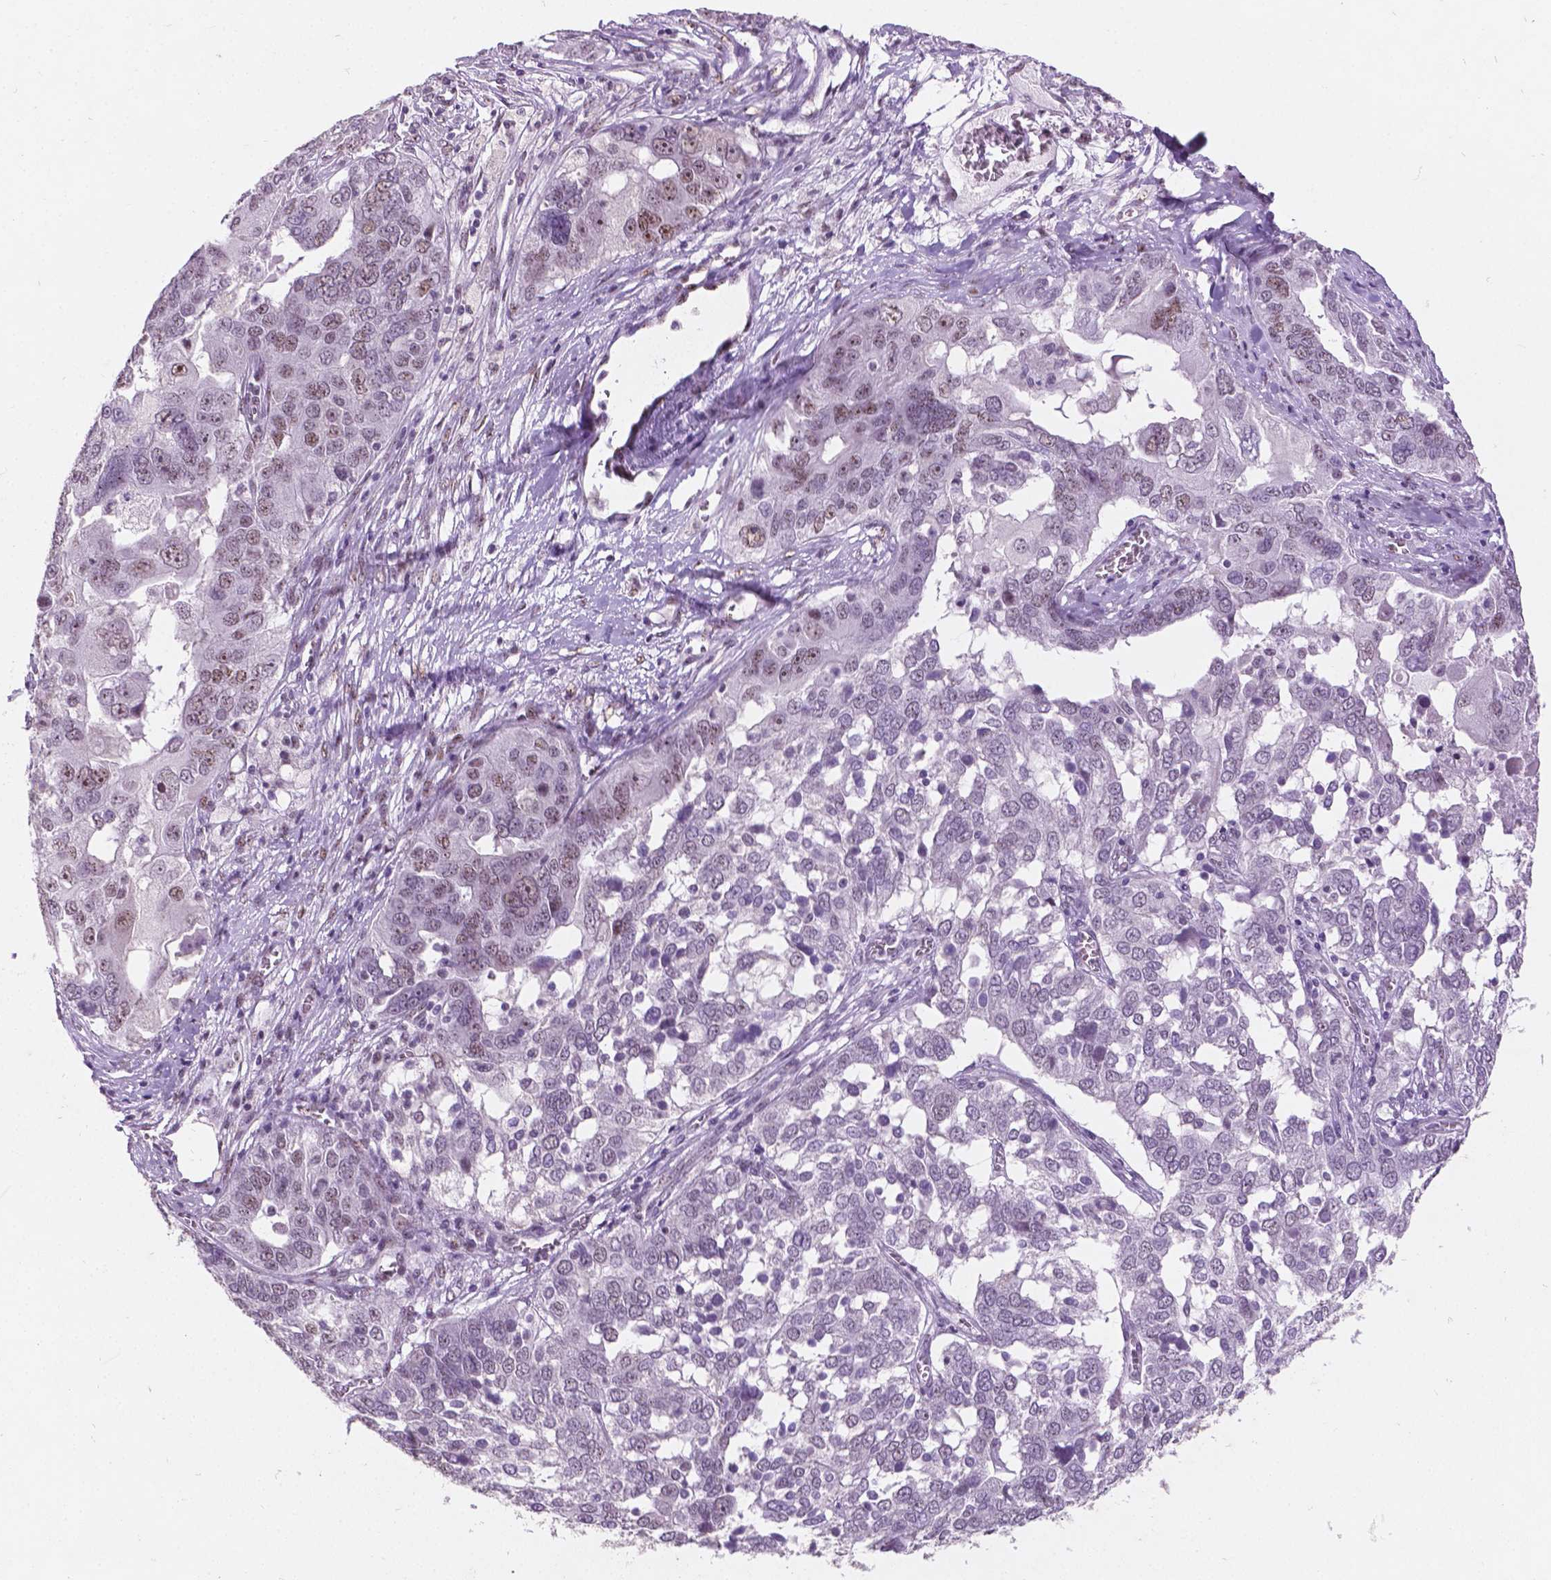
{"staining": {"intensity": "moderate", "quantity": "<25%", "location": "nuclear"}, "tissue": "ovarian cancer", "cell_type": "Tumor cells", "image_type": "cancer", "snomed": [{"axis": "morphology", "description": "Carcinoma, endometroid"}, {"axis": "topography", "description": "Soft tissue"}, {"axis": "topography", "description": "Ovary"}], "caption": "A micrograph of ovarian endometroid carcinoma stained for a protein exhibits moderate nuclear brown staining in tumor cells.", "gene": "COIL", "patient": {"sex": "female", "age": 52}}